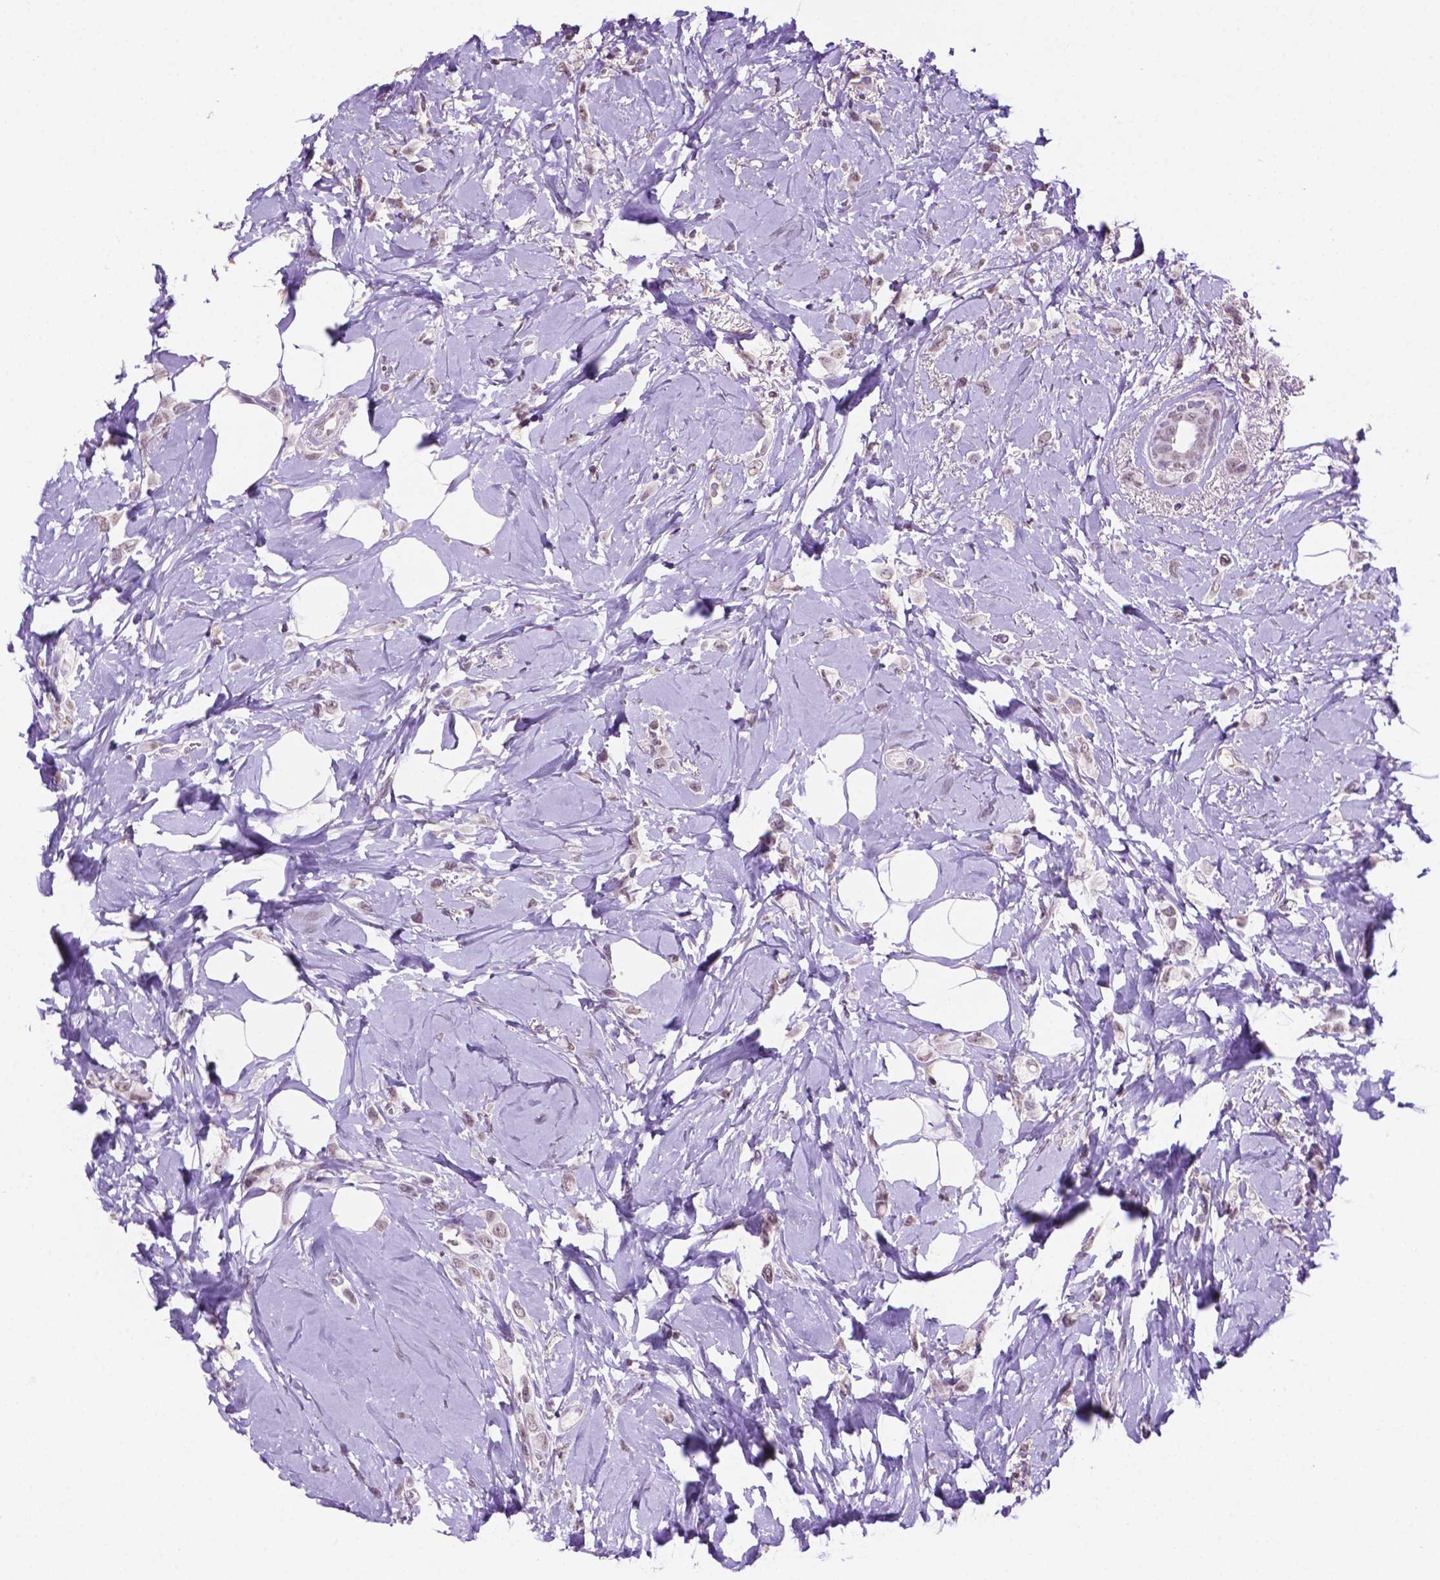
{"staining": {"intensity": "weak", "quantity": ">75%", "location": "nuclear"}, "tissue": "breast cancer", "cell_type": "Tumor cells", "image_type": "cancer", "snomed": [{"axis": "morphology", "description": "Lobular carcinoma"}, {"axis": "topography", "description": "Breast"}], "caption": "High-magnification brightfield microscopy of breast lobular carcinoma stained with DAB (brown) and counterstained with hematoxylin (blue). tumor cells exhibit weak nuclear staining is identified in about>75% of cells.", "gene": "PTPN6", "patient": {"sex": "female", "age": 66}}